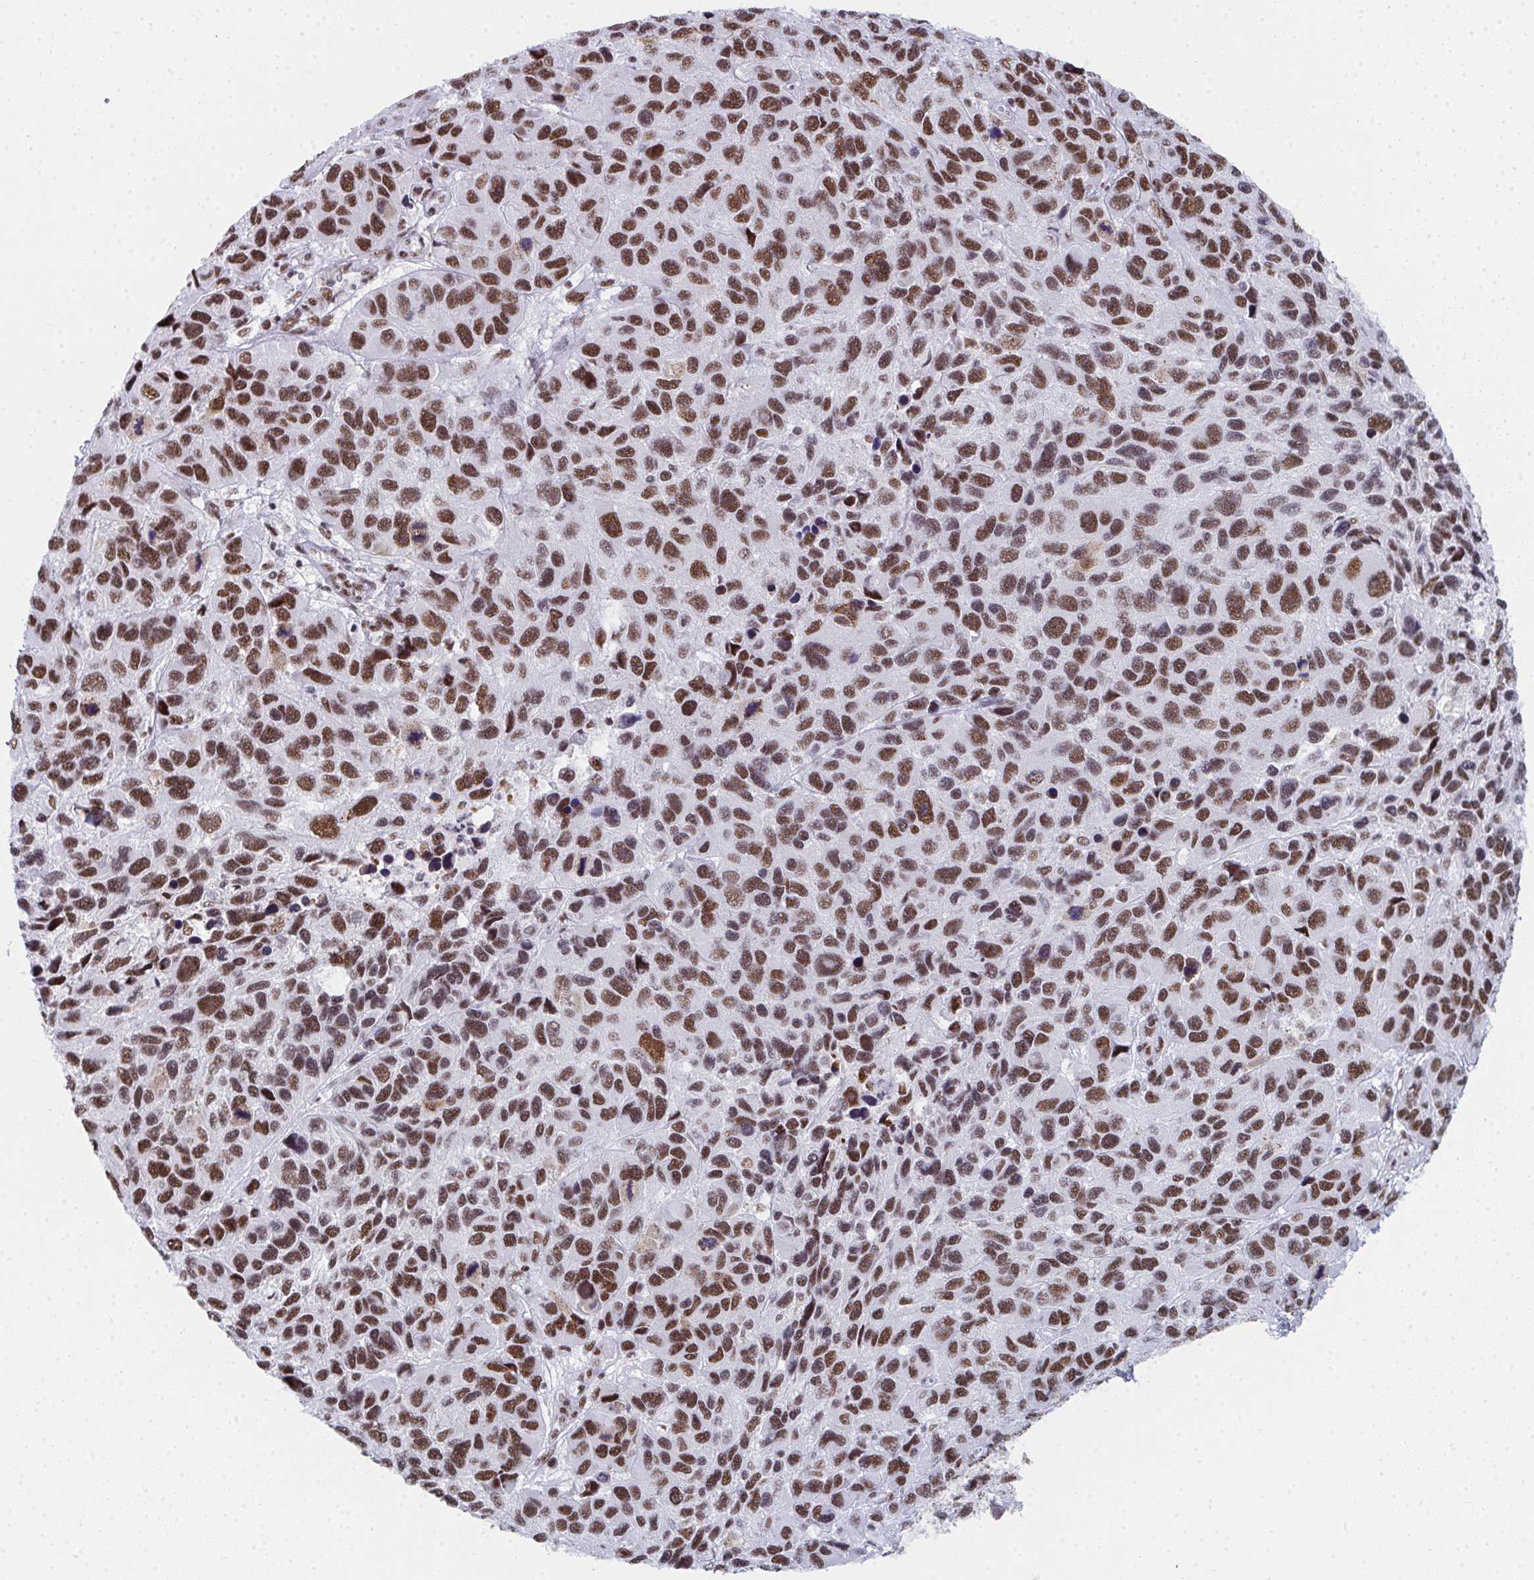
{"staining": {"intensity": "moderate", "quantity": ">75%", "location": "nuclear"}, "tissue": "melanoma", "cell_type": "Tumor cells", "image_type": "cancer", "snomed": [{"axis": "morphology", "description": "Malignant melanoma, NOS"}, {"axis": "topography", "description": "Skin"}], "caption": "A histopathology image of malignant melanoma stained for a protein displays moderate nuclear brown staining in tumor cells. Using DAB (brown) and hematoxylin (blue) stains, captured at high magnification using brightfield microscopy.", "gene": "SNRNP70", "patient": {"sex": "male", "age": 53}}